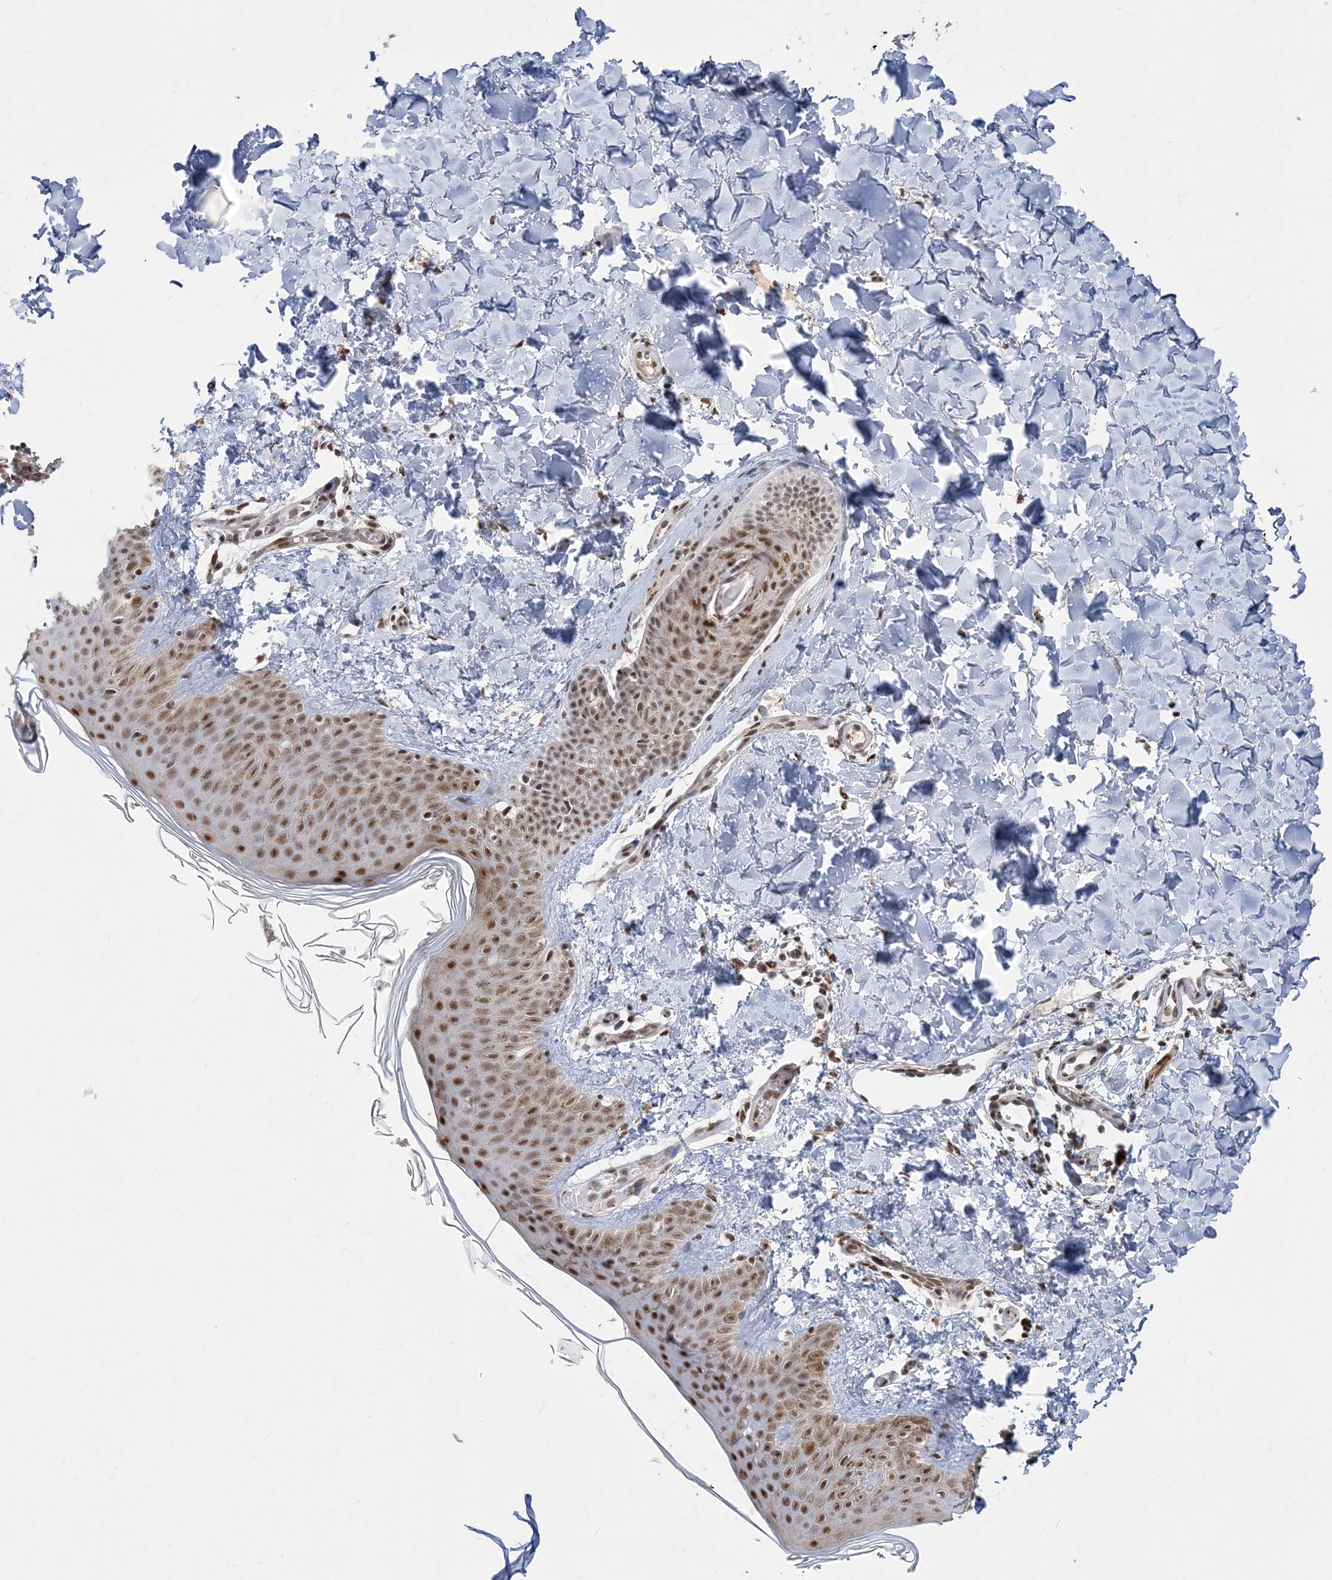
{"staining": {"intensity": "moderate", "quantity": "25%-75%", "location": "nuclear"}, "tissue": "skin", "cell_type": "Fibroblasts", "image_type": "normal", "snomed": [{"axis": "morphology", "description": "Normal tissue, NOS"}, {"axis": "topography", "description": "Skin"}], "caption": "The micrograph shows a brown stain indicating the presence of a protein in the nuclear of fibroblasts in skin.", "gene": "PLRG1", "patient": {"sex": "male", "age": 36}}